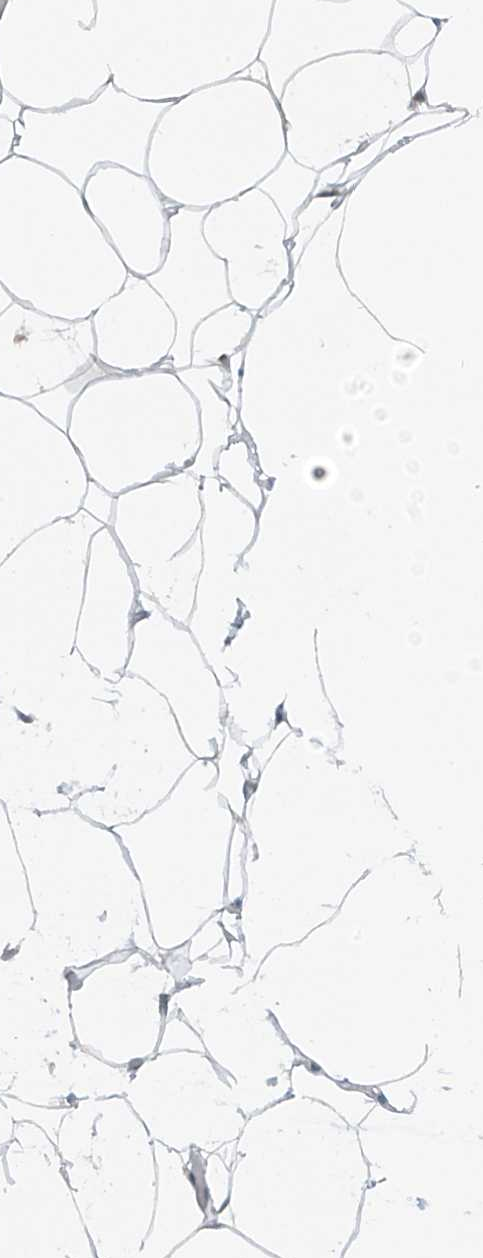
{"staining": {"intensity": "negative", "quantity": "none", "location": "none"}, "tissue": "adipose tissue", "cell_type": "Adipocytes", "image_type": "normal", "snomed": [{"axis": "morphology", "description": "Normal tissue, NOS"}, {"axis": "topography", "description": "Breast"}], "caption": "Adipocytes show no significant protein staining in normal adipose tissue.", "gene": "SLC12A6", "patient": {"sex": "female", "age": 23}}